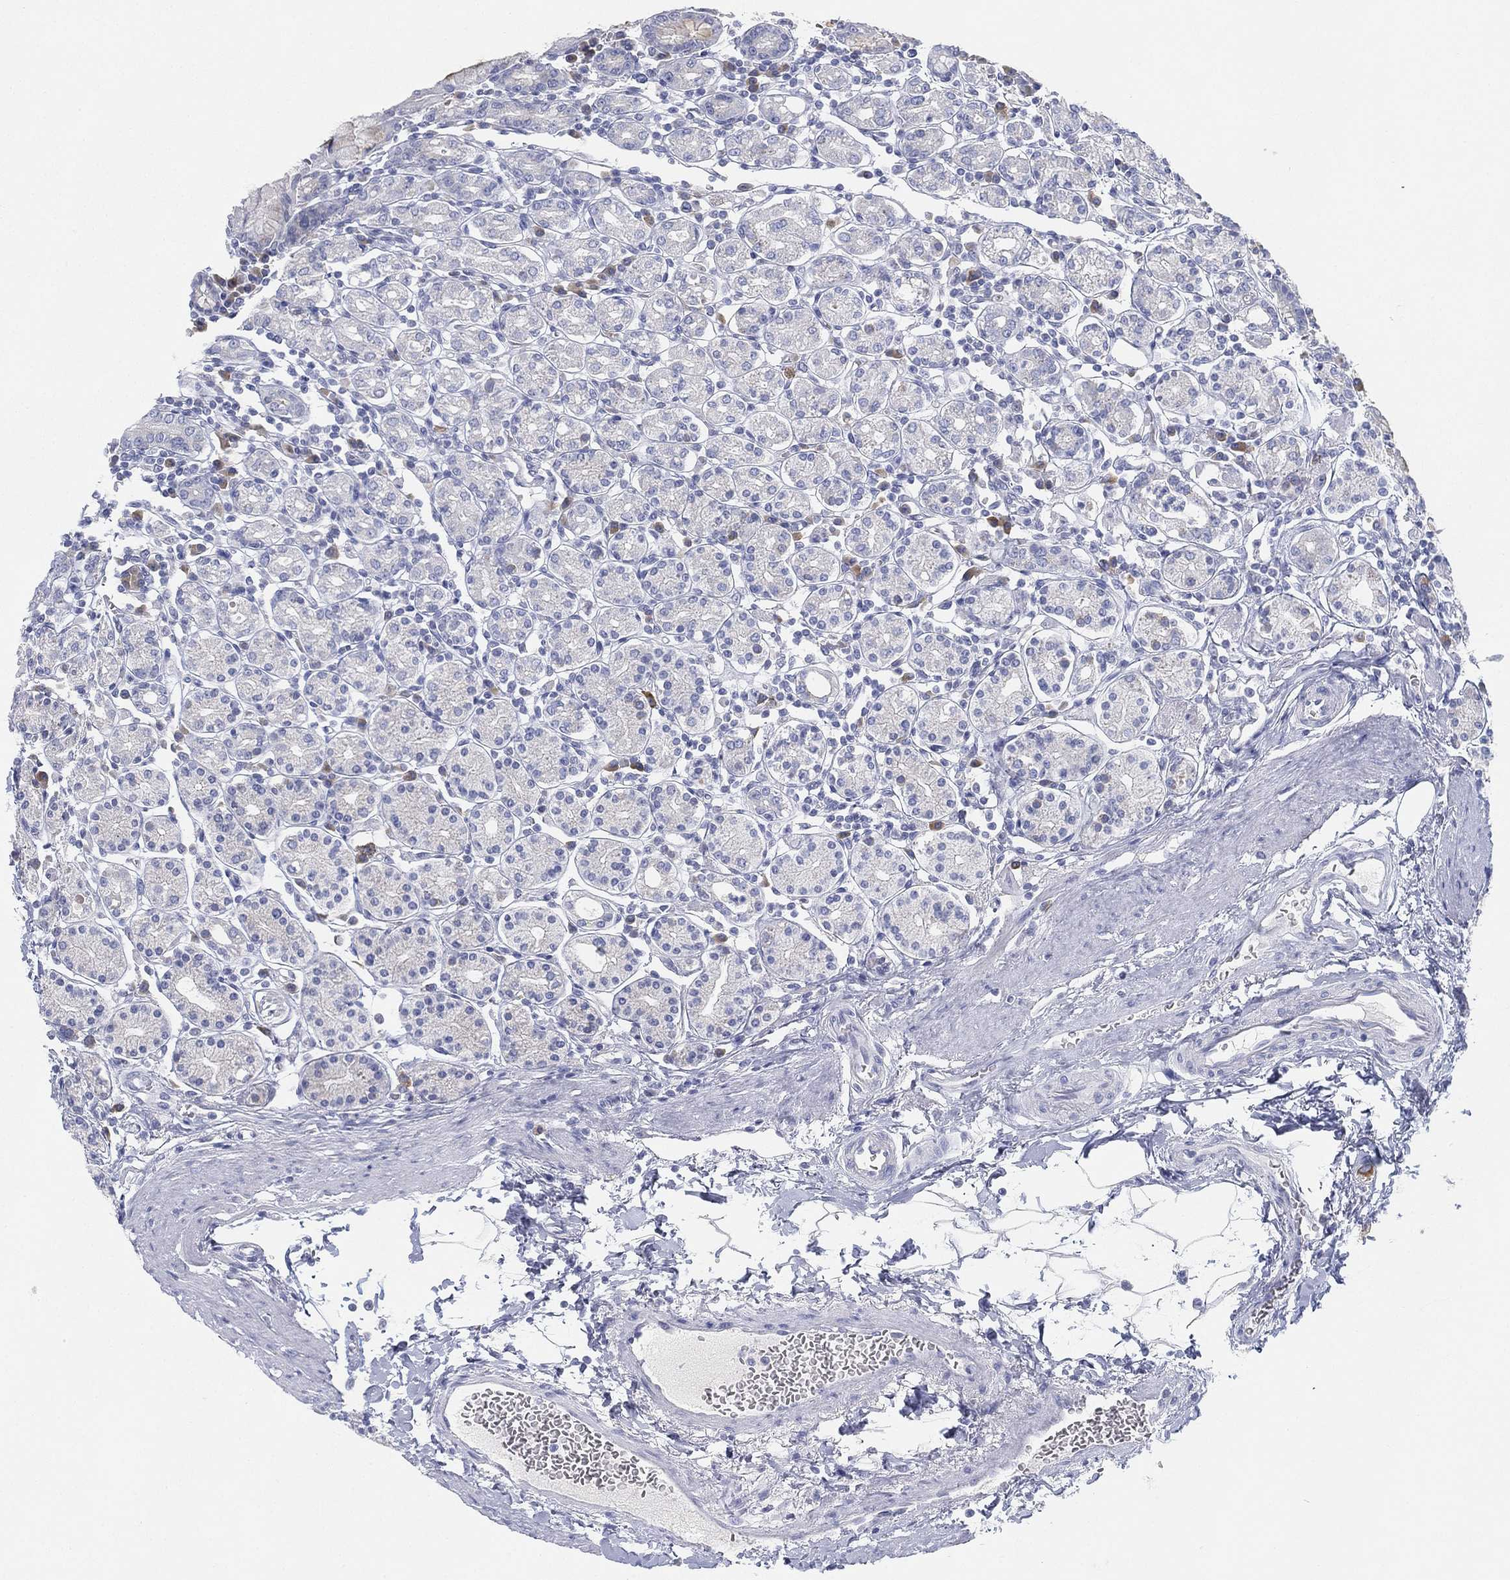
{"staining": {"intensity": "weak", "quantity": "<25%", "location": "cytoplasmic/membranous"}, "tissue": "stomach", "cell_type": "Glandular cells", "image_type": "normal", "snomed": [{"axis": "morphology", "description": "Normal tissue, NOS"}, {"axis": "topography", "description": "Stomach, upper"}, {"axis": "topography", "description": "Stomach"}], "caption": "The immunohistochemistry image has no significant staining in glandular cells of stomach. (DAB immunohistochemistry, high magnification).", "gene": "GCNA", "patient": {"sex": "male", "age": 62}}